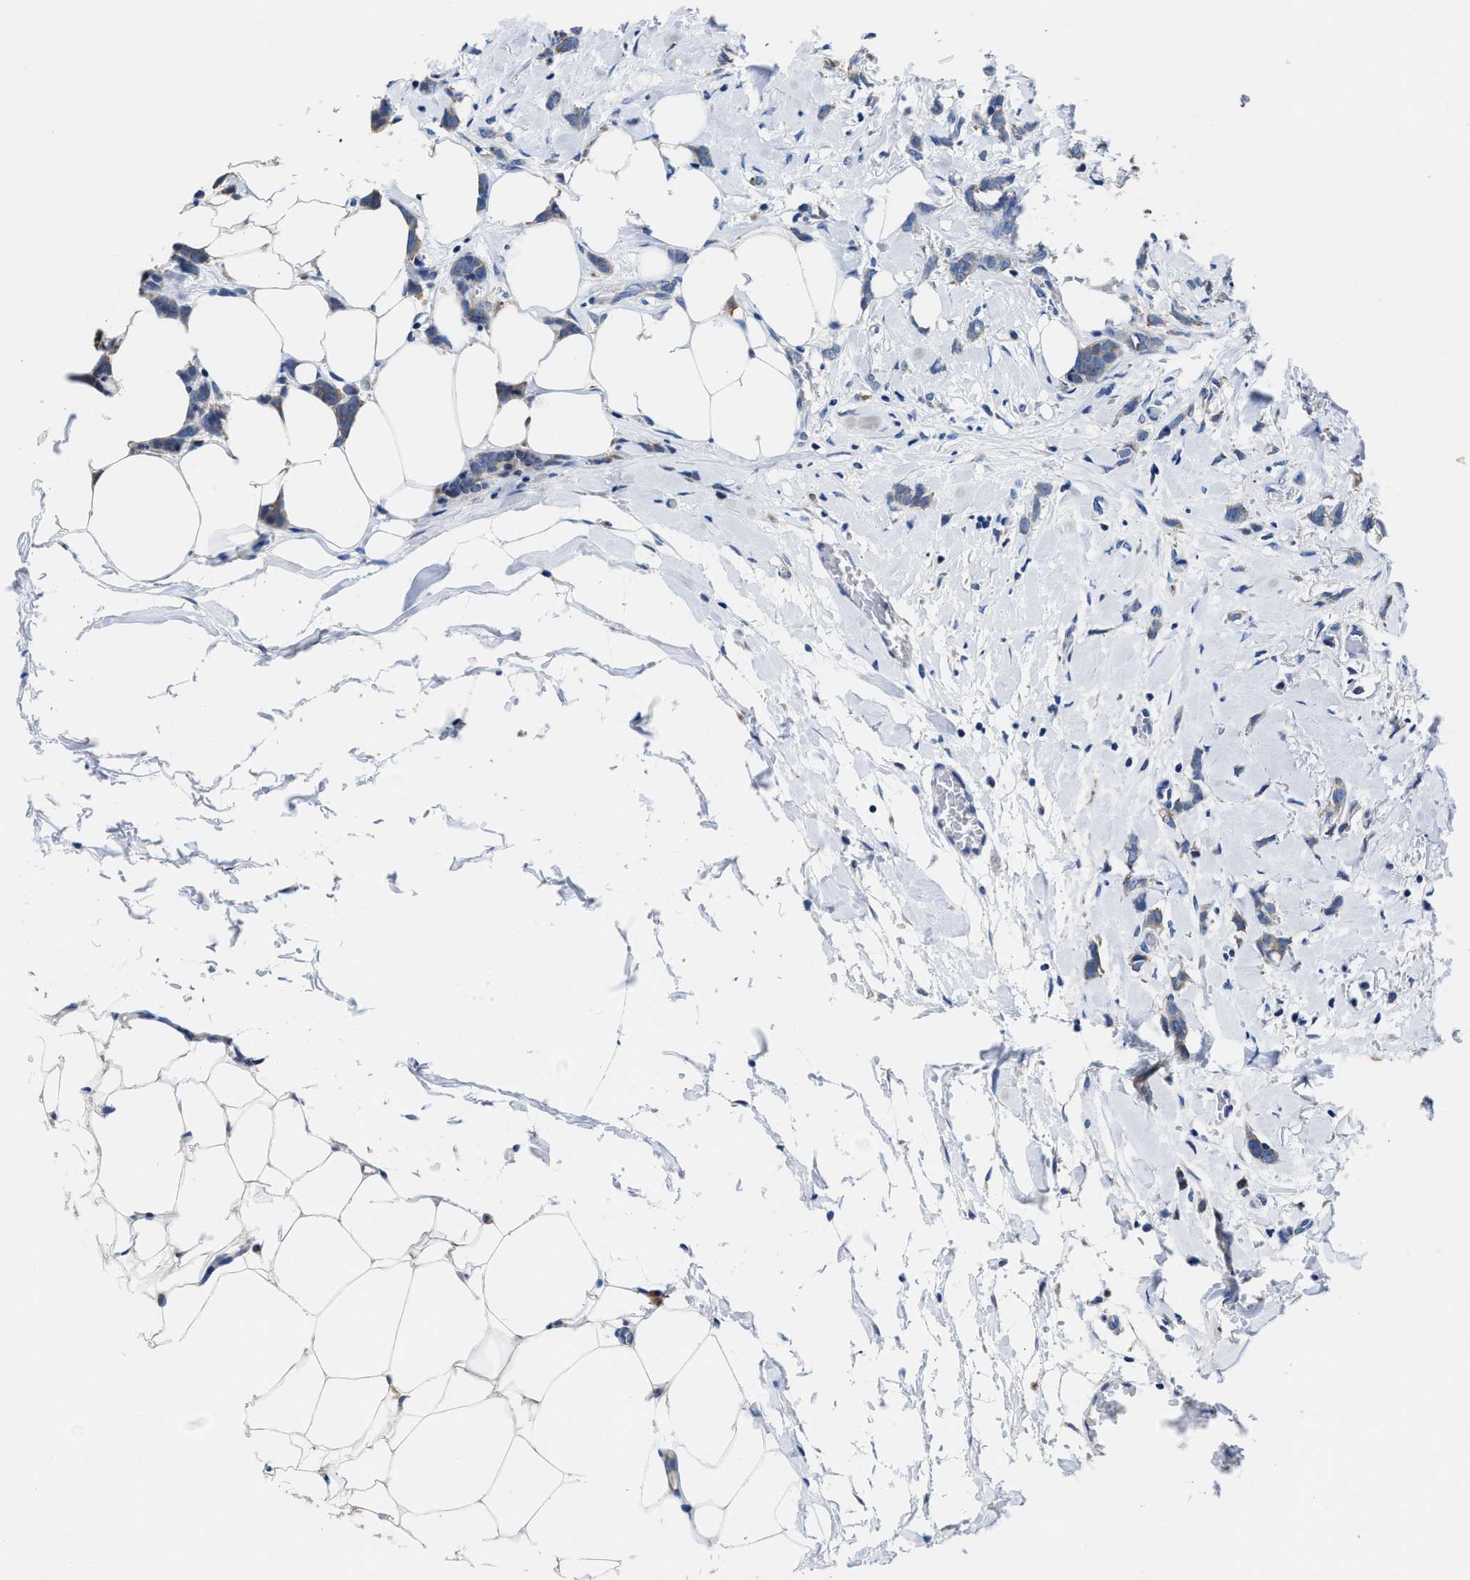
{"staining": {"intensity": "weak", "quantity": "<25%", "location": "cytoplasmic/membranous"}, "tissue": "breast cancer", "cell_type": "Tumor cells", "image_type": "cancer", "snomed": [{"axis": "morphology", "description": "Lobular carcinoma, in situ"}, {"axis": "morphology", "description": "Lobular carcinoma"}, {"axis": "topography", "description": "Breast"}], "caption": "Lobular carcinoma in situ (breast) stained for a protein using IHC exhibits no positivity tumor cells.", "gene": "HOOK1", "patient": {"sex": "female", "age": 41}}